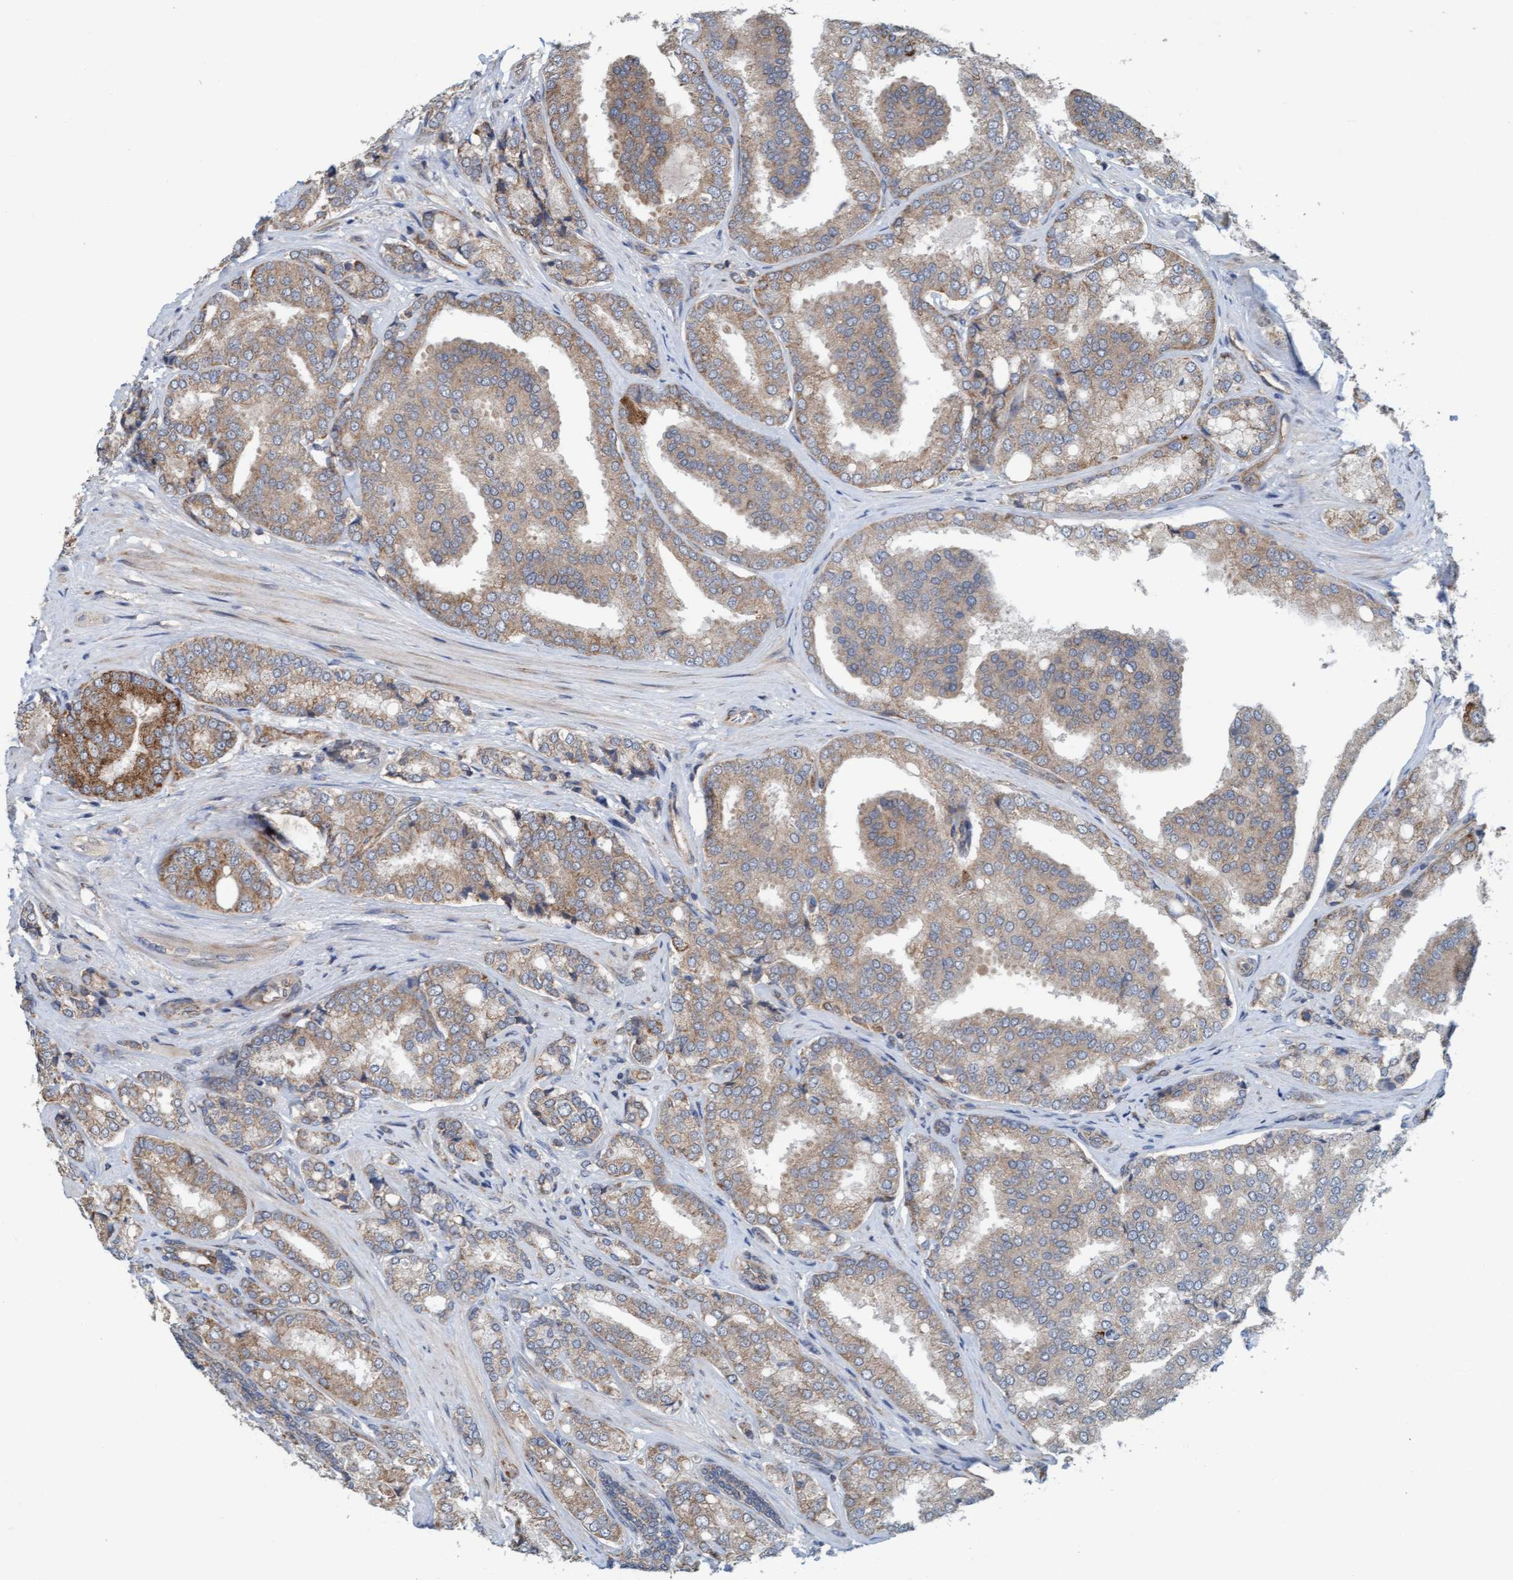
{"staining": {"intensity": "weak", "quantity": ">75%", "location": "cytoplasmic/membranous"}, "tissue": "prostate cancer", "cell_type": "Tumor cells", "image_type": "cancer", "snomed": [{"axis": "morphology", "description": "Adenocarcinoma, High grade"}, {"axis": "topography", "description": "Prostate"}], "caption": "Human prostate cancer stained with a brown dye displays weak cytoplasmic/membranous positive expression in about >75% of tumor cells.", "gene": "ZNF566", "patient": {"sex": "male", "age": 50}}